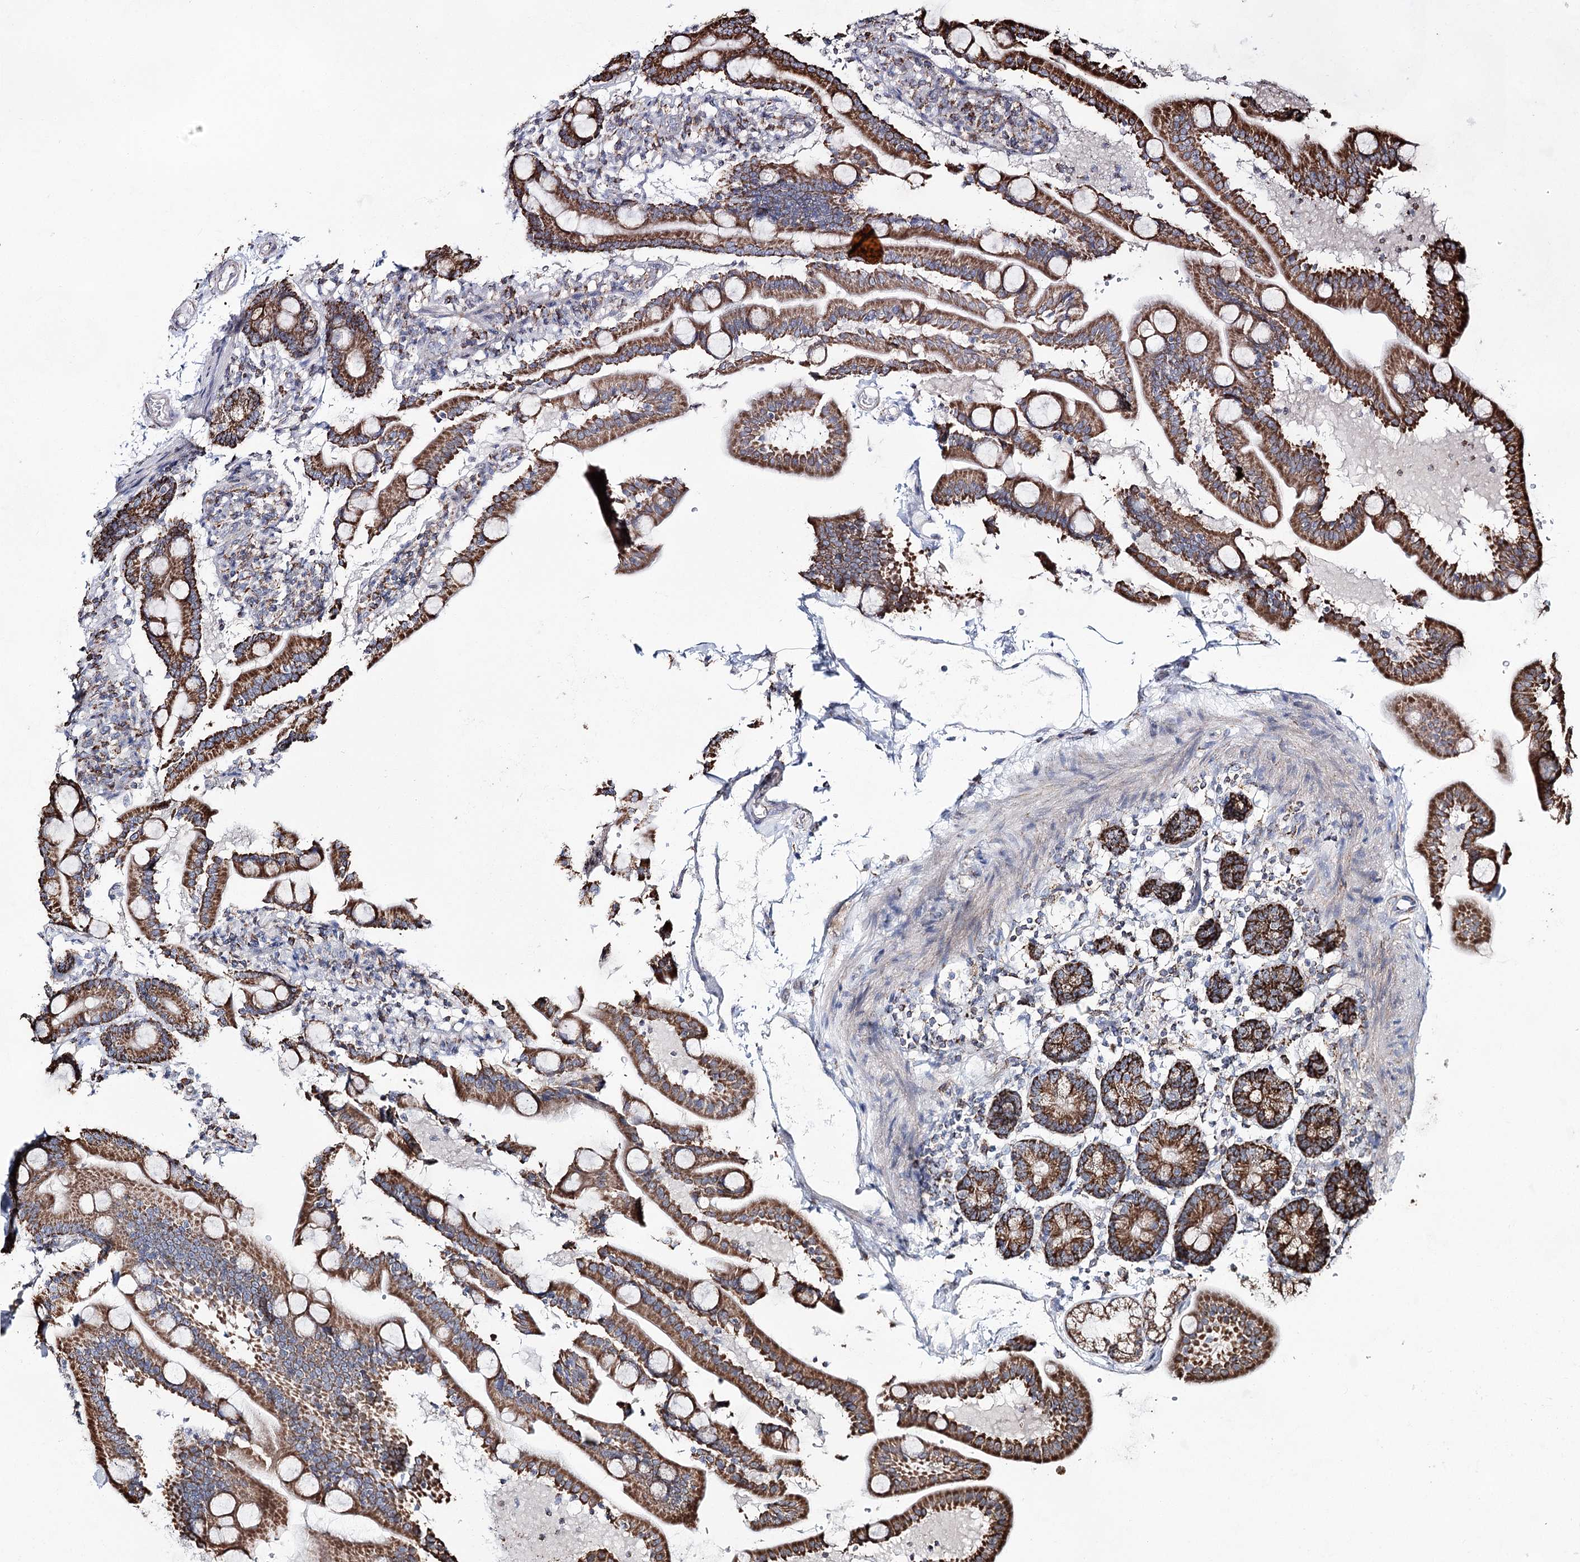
{"staining": {"intensity": "strong", "quantity": ">75%", "location": "cytoplasmic/membranous"}, "tissue": "duodenum", "cell_type": "Glandular cells", "image_type": "normal", "snomed": [{"axis": "morphology", "description": "Normal tissue, NOS"}, {"axis": "topography", "description": "Duodenum"}], "caption": "This photomicrograph shows unremarkable duodenum stained with immunohistochemistry (IHC) to label a protein in brown. The cytoplasmic/membranous of glandular cells show strong positivity for the protein. Nuclei are counter-stained blue.", "gene": "CWF19L1", "patient": {"sex": "male", "age": 54}}